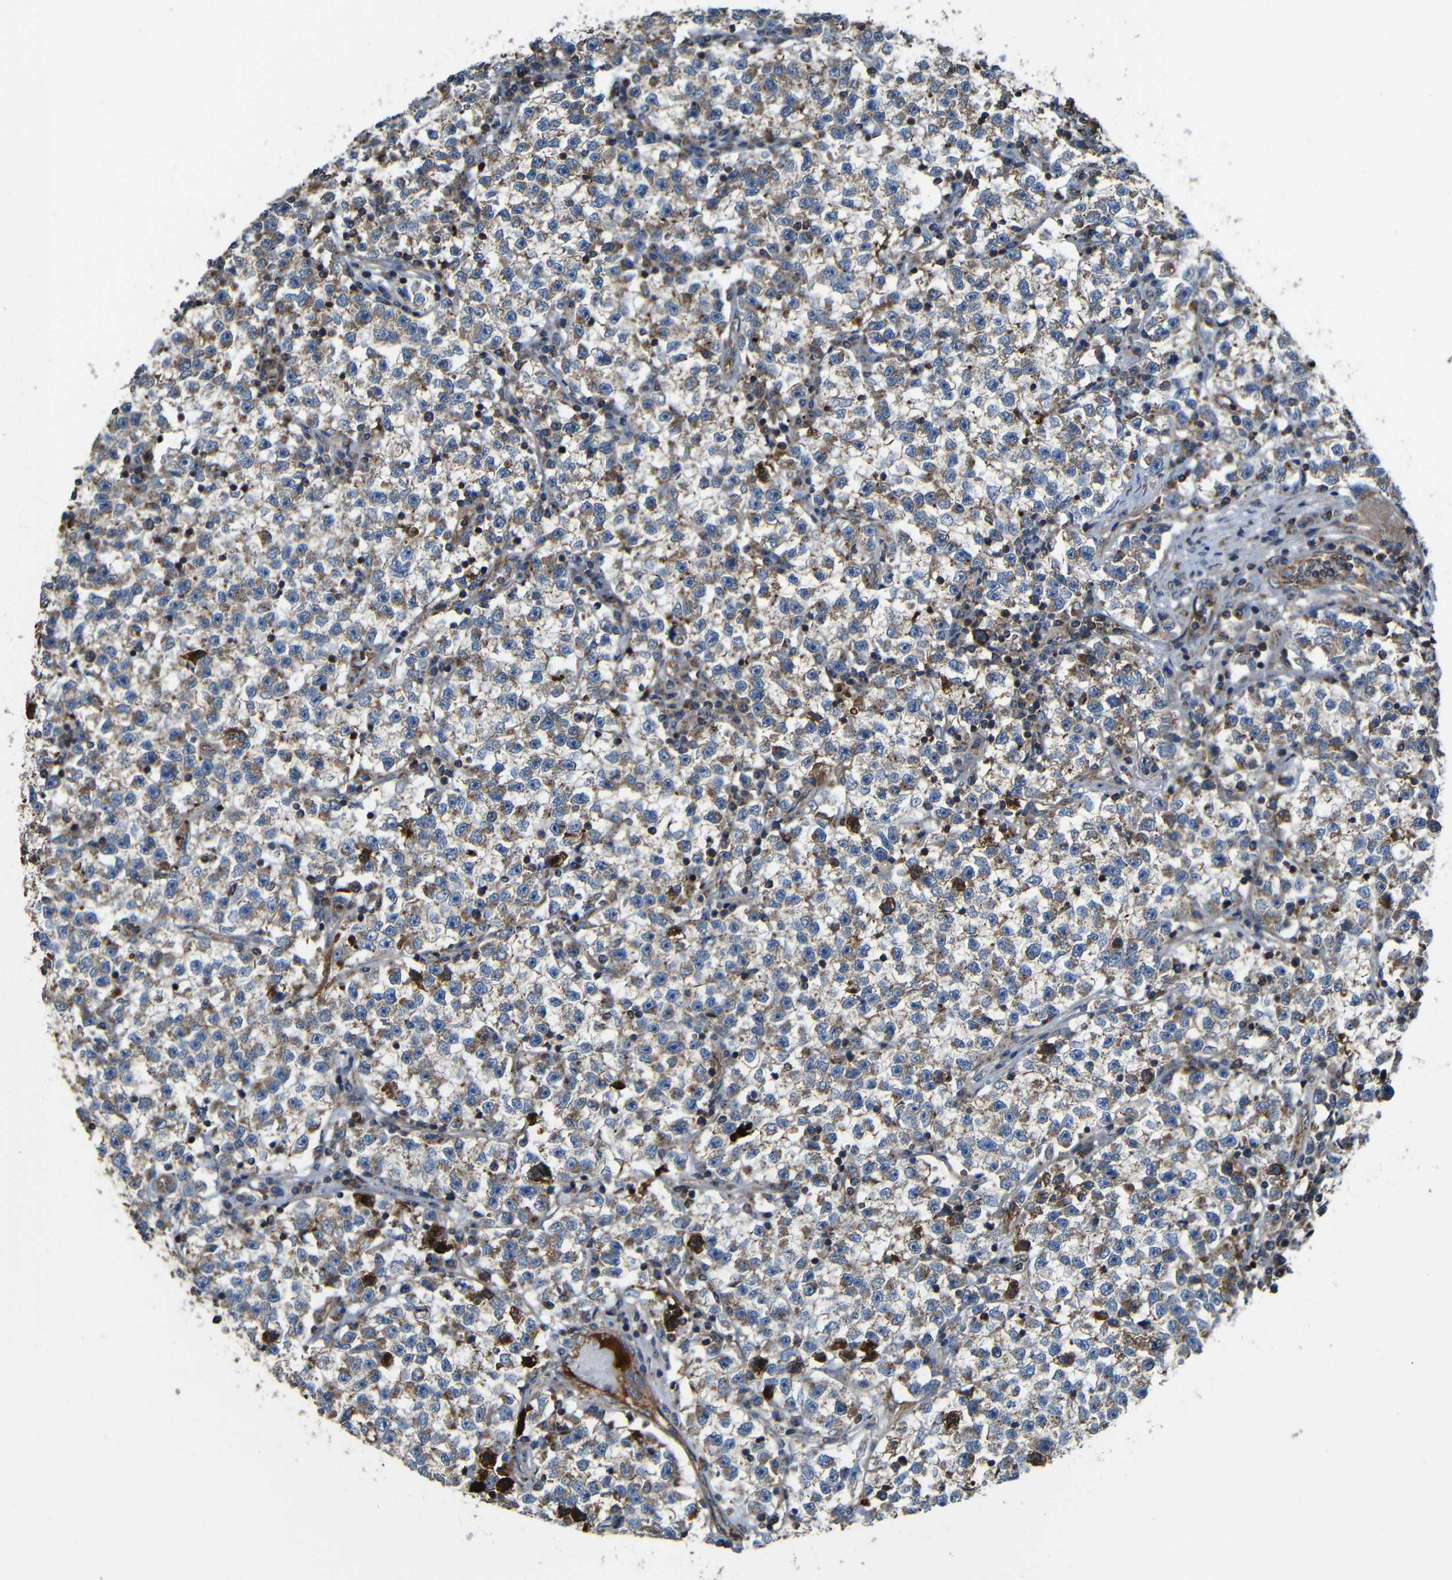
{"staining": {"intensity": "moderate", "quantity": ">75%", "location": "cytoplasmic/membranous"}, "tissue": "testis cancer", "cell_type": "Tumor cells", "image_type": "cancer", "snomed": [{"axis": "morphology", "description": "Seminoma, NOS"}, {"axis": "topography", "description": "Testis"}], "caption": "Immunohistochemical staining of testis cancer displays medium levels of moderate cytoplasmic/membranous protein positivity in about >75% of tumor cells.", "gene": "PTCH1", "patient": {"sex": "male", "age": 22}}